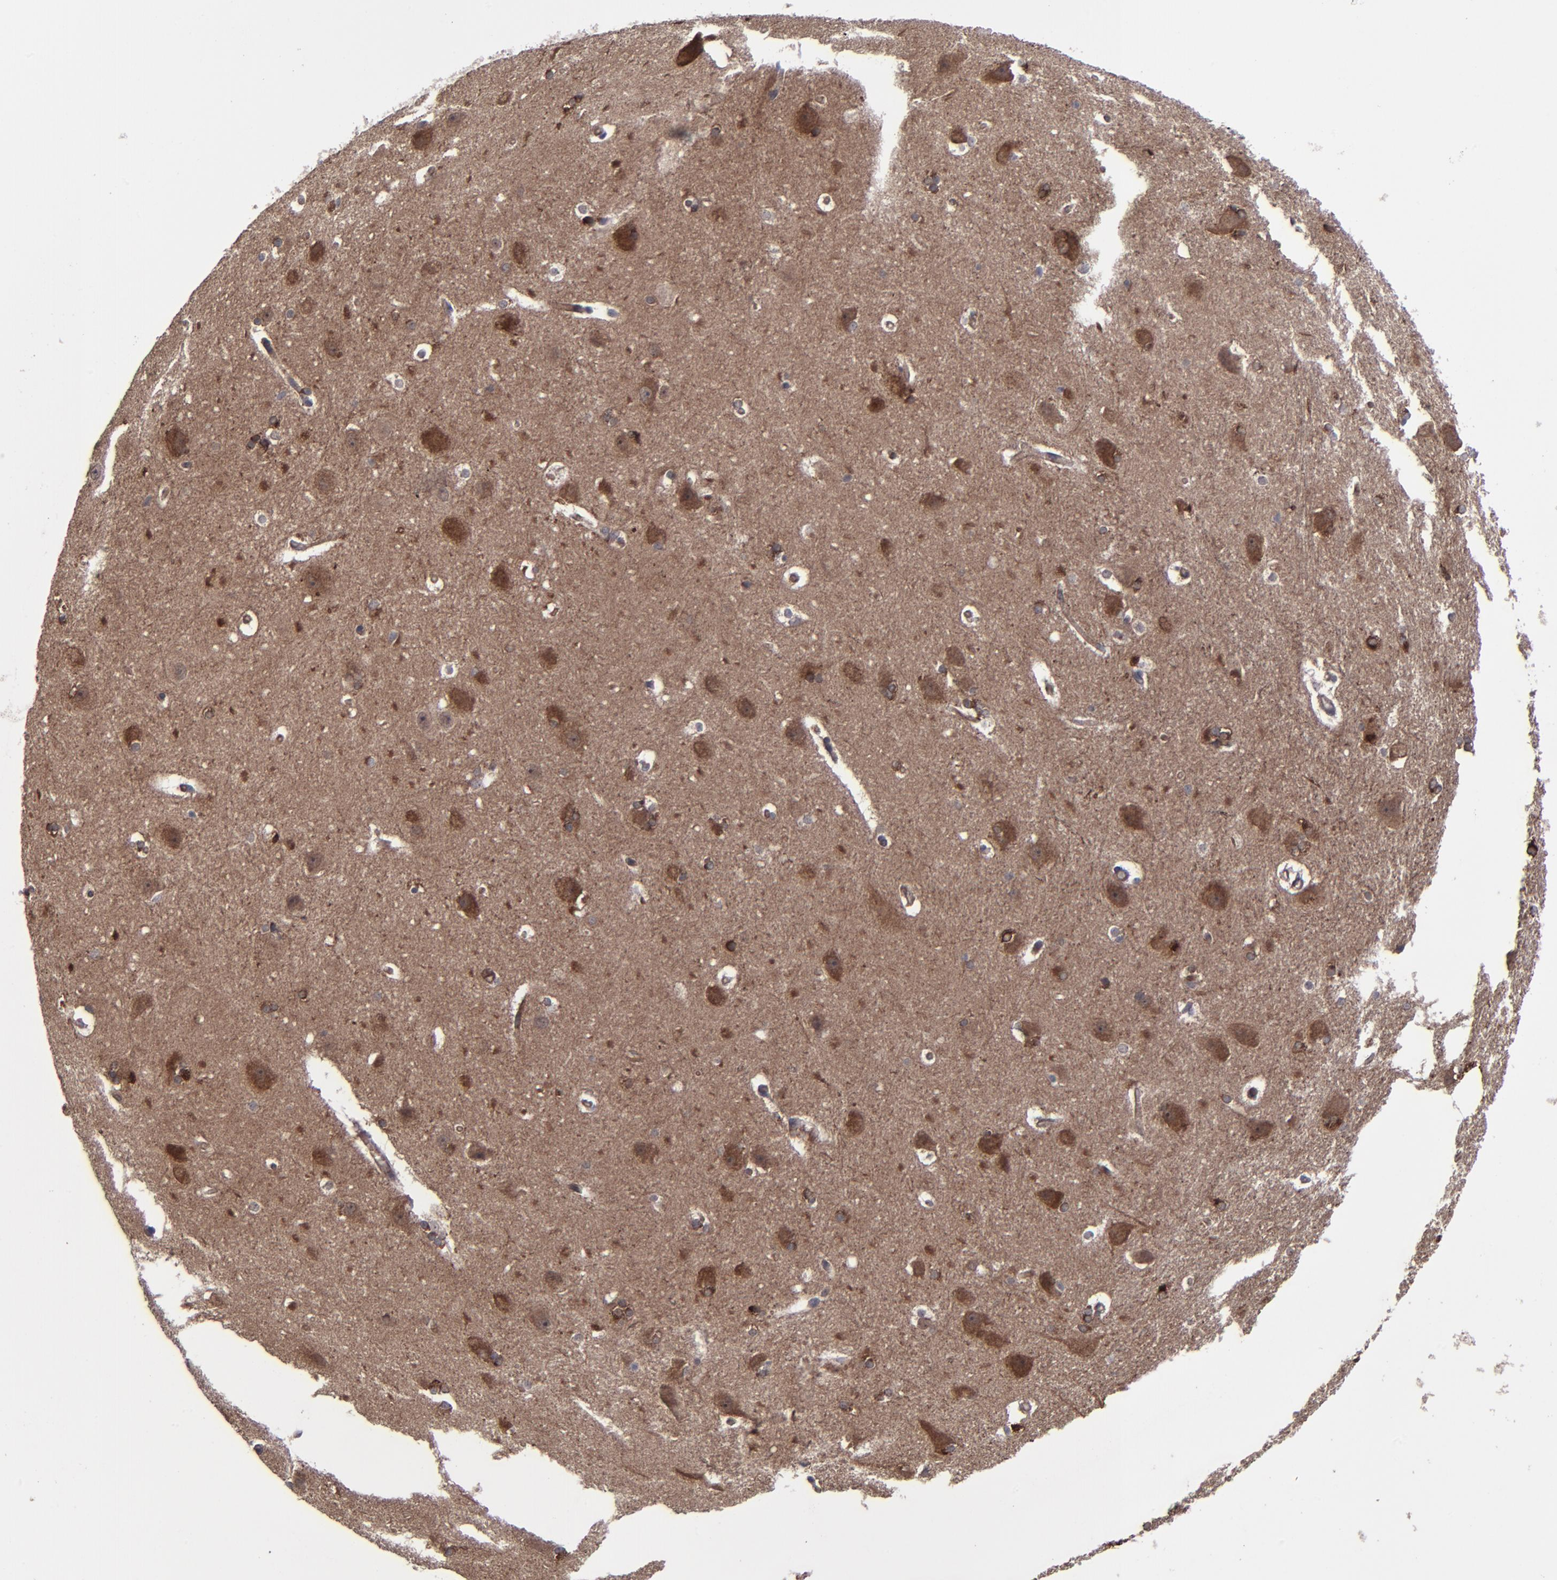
{"staining": {"intensity": "weak", "quantity": "<25%", "location": "cytoplasmic/membranous"}, "tissue": "hippocampus", "cell_type": "Glial cells", "image_type": "normal", "snomed": [{"axis": "morphology", "description": "Normal tissue, NOS"}, {"axis": "topography", "description": "Hippocampus"}], "caption": "DAB immunohistochemical staining of normal human hippocampus reveals no significant staining in glial cells.", "gene": "ZNF780A", "patient": {"sex": "female", "age": 19}}